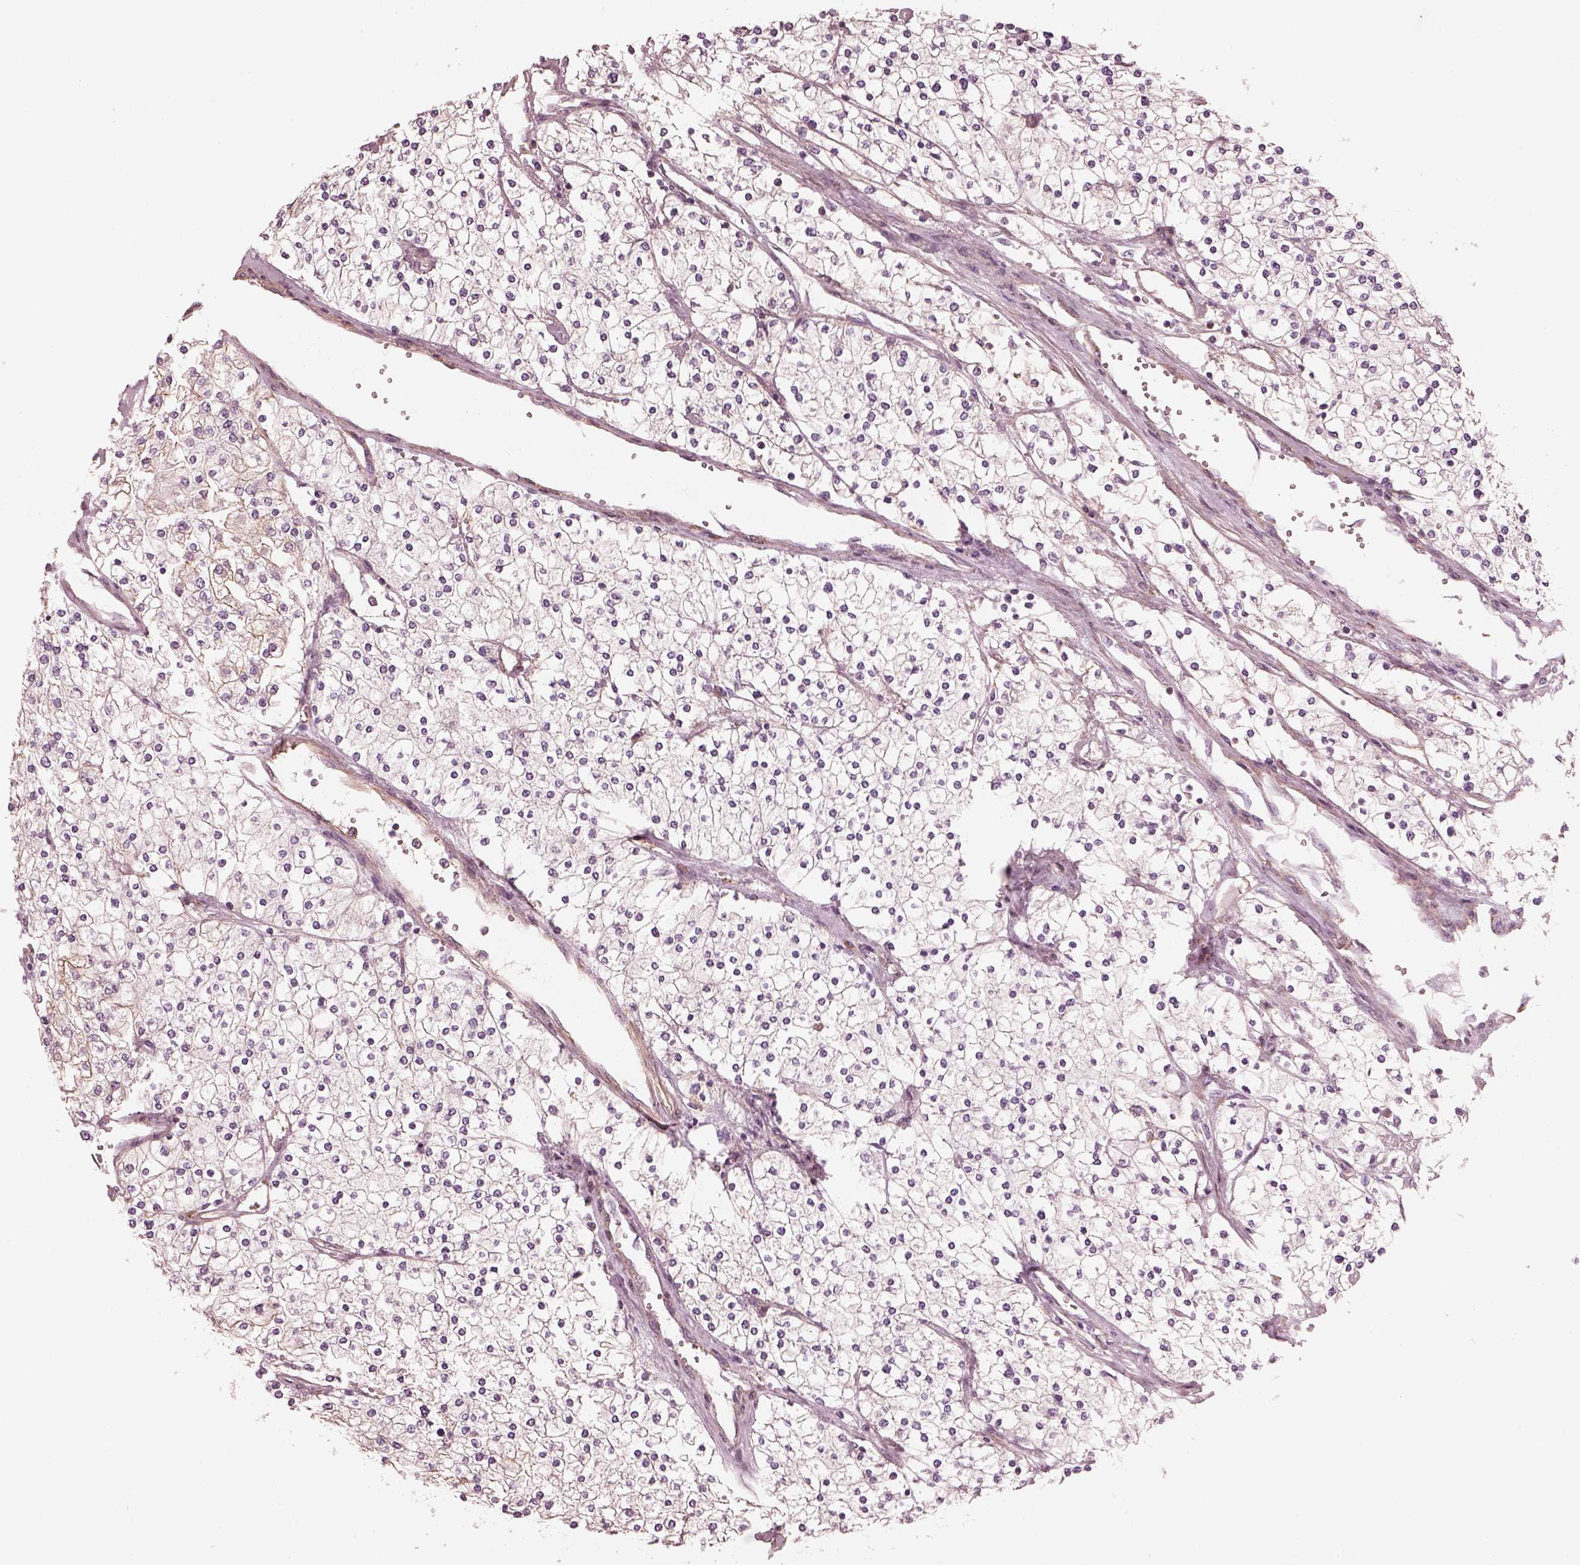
{"staining": {"intensity": "negative", "quantity": "none", "location": "none"}, "tissue": "renal cancer", "cell_type": "Tumor cells", "image_type": "cancer", "snomed": [{"axis": "morphology", "description": "Adenocarcinoma, NOS"}, {"axis": "topography", "description": "Kidney"}], "caption": "Histopathology image shows no significant protein staining in tumor cells of renal adenocarcinoma. (Stains: DAB (3,3'-diaminobenzidine) IHC with hematoxylin counter stain, Microscopy: brightfield microscopy at high magnification).", "gene": "ELAPOR1", "patient": {"sex": "male", "age": 80}}